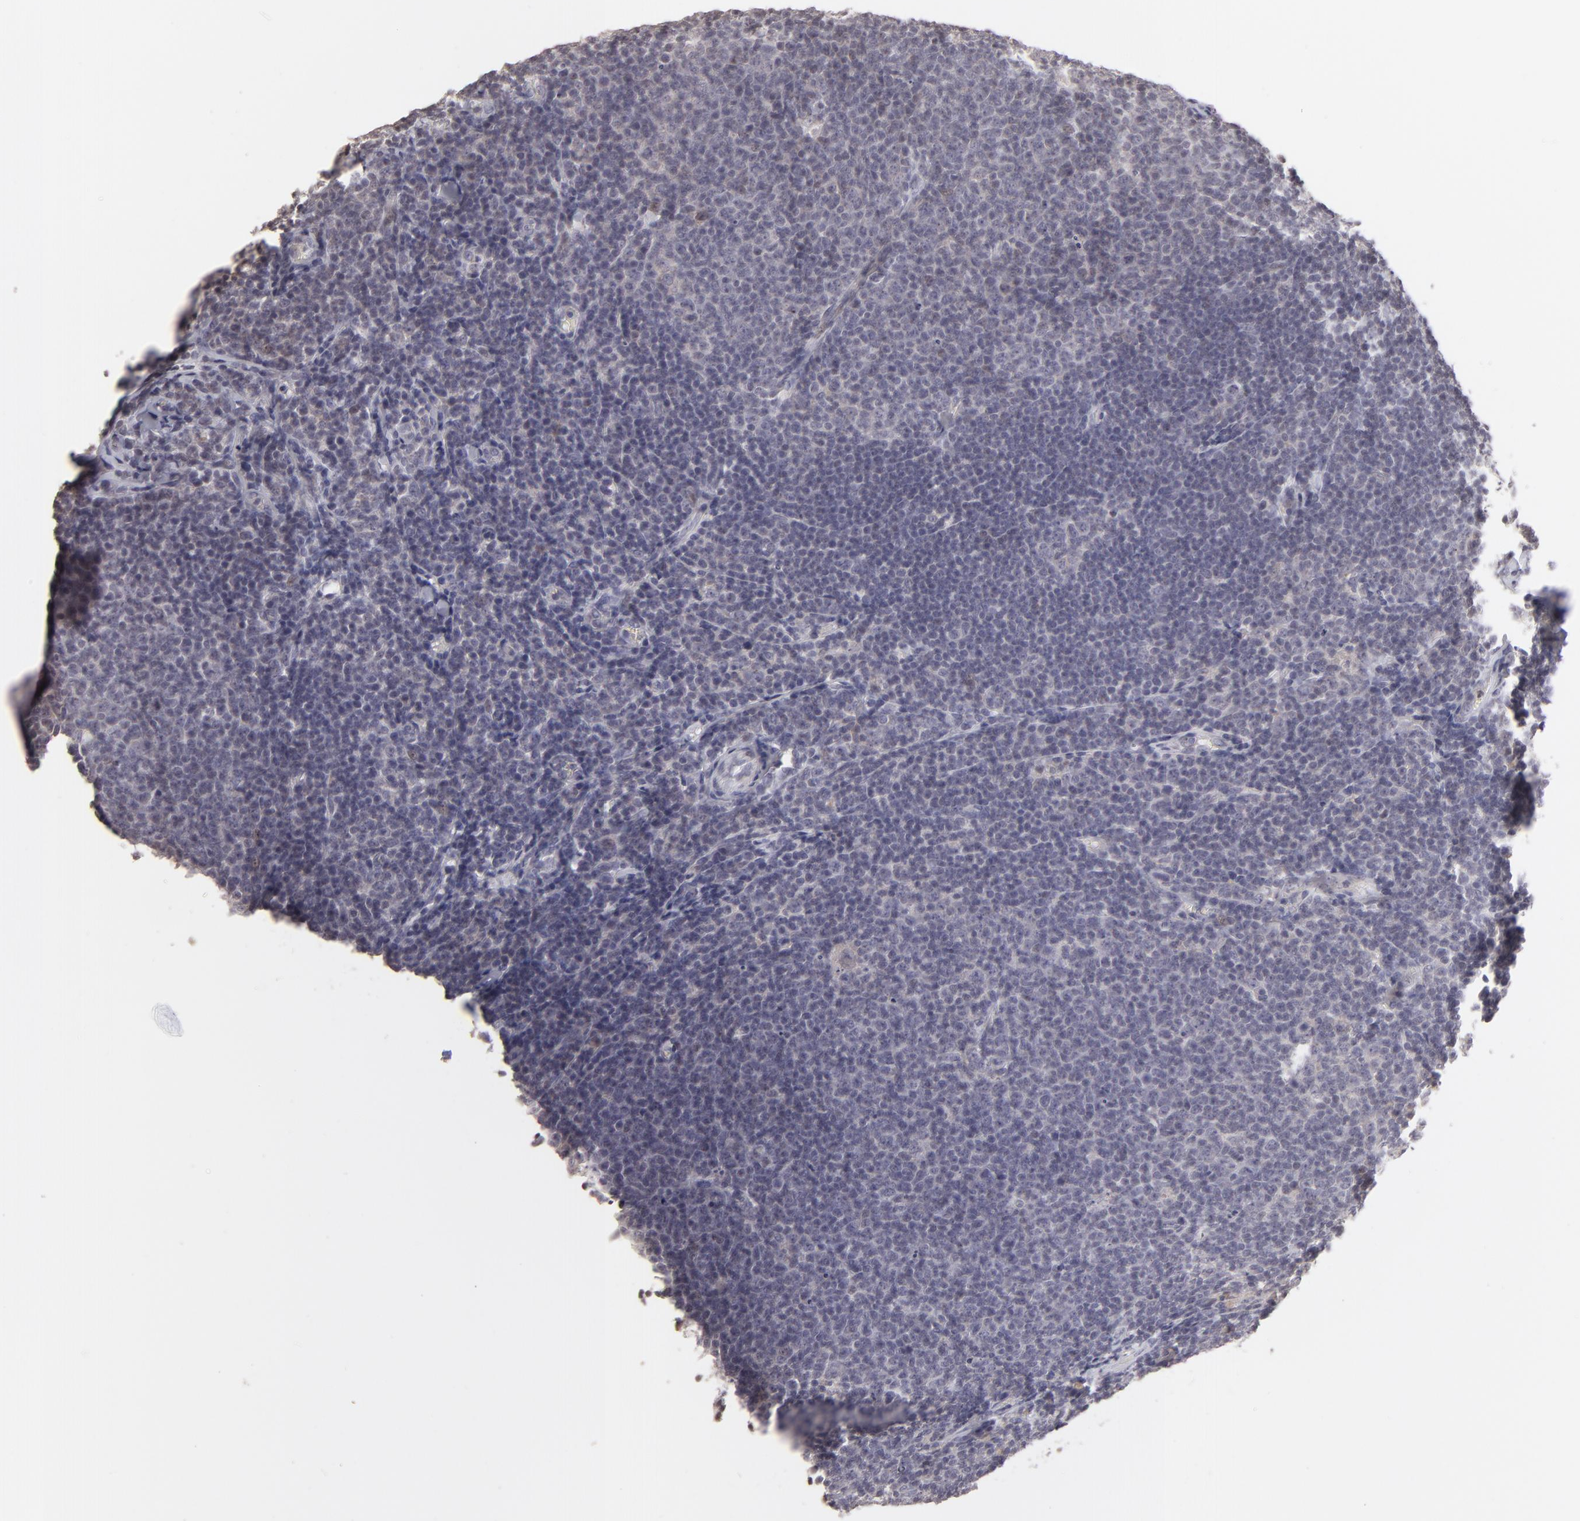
{"staining": {"intensity": "negative", "quantity": "none", "location": "none"}, "tissue": "lymphoma", "cell_type": "Tumor cells", "image_type": "cancer", "snomed": [{"axis": "morphology", "description": "Malignant lymphoma, non-Hodgkin's type, Low grade"}, {"axis": "topography", "description": "Lymph node"}], "caption": "A photomicrograph of human lymphoma is negative for staining in tumor cells.", "gene": "CLDN2", "patient": {"sex": "male", "age": 74}}